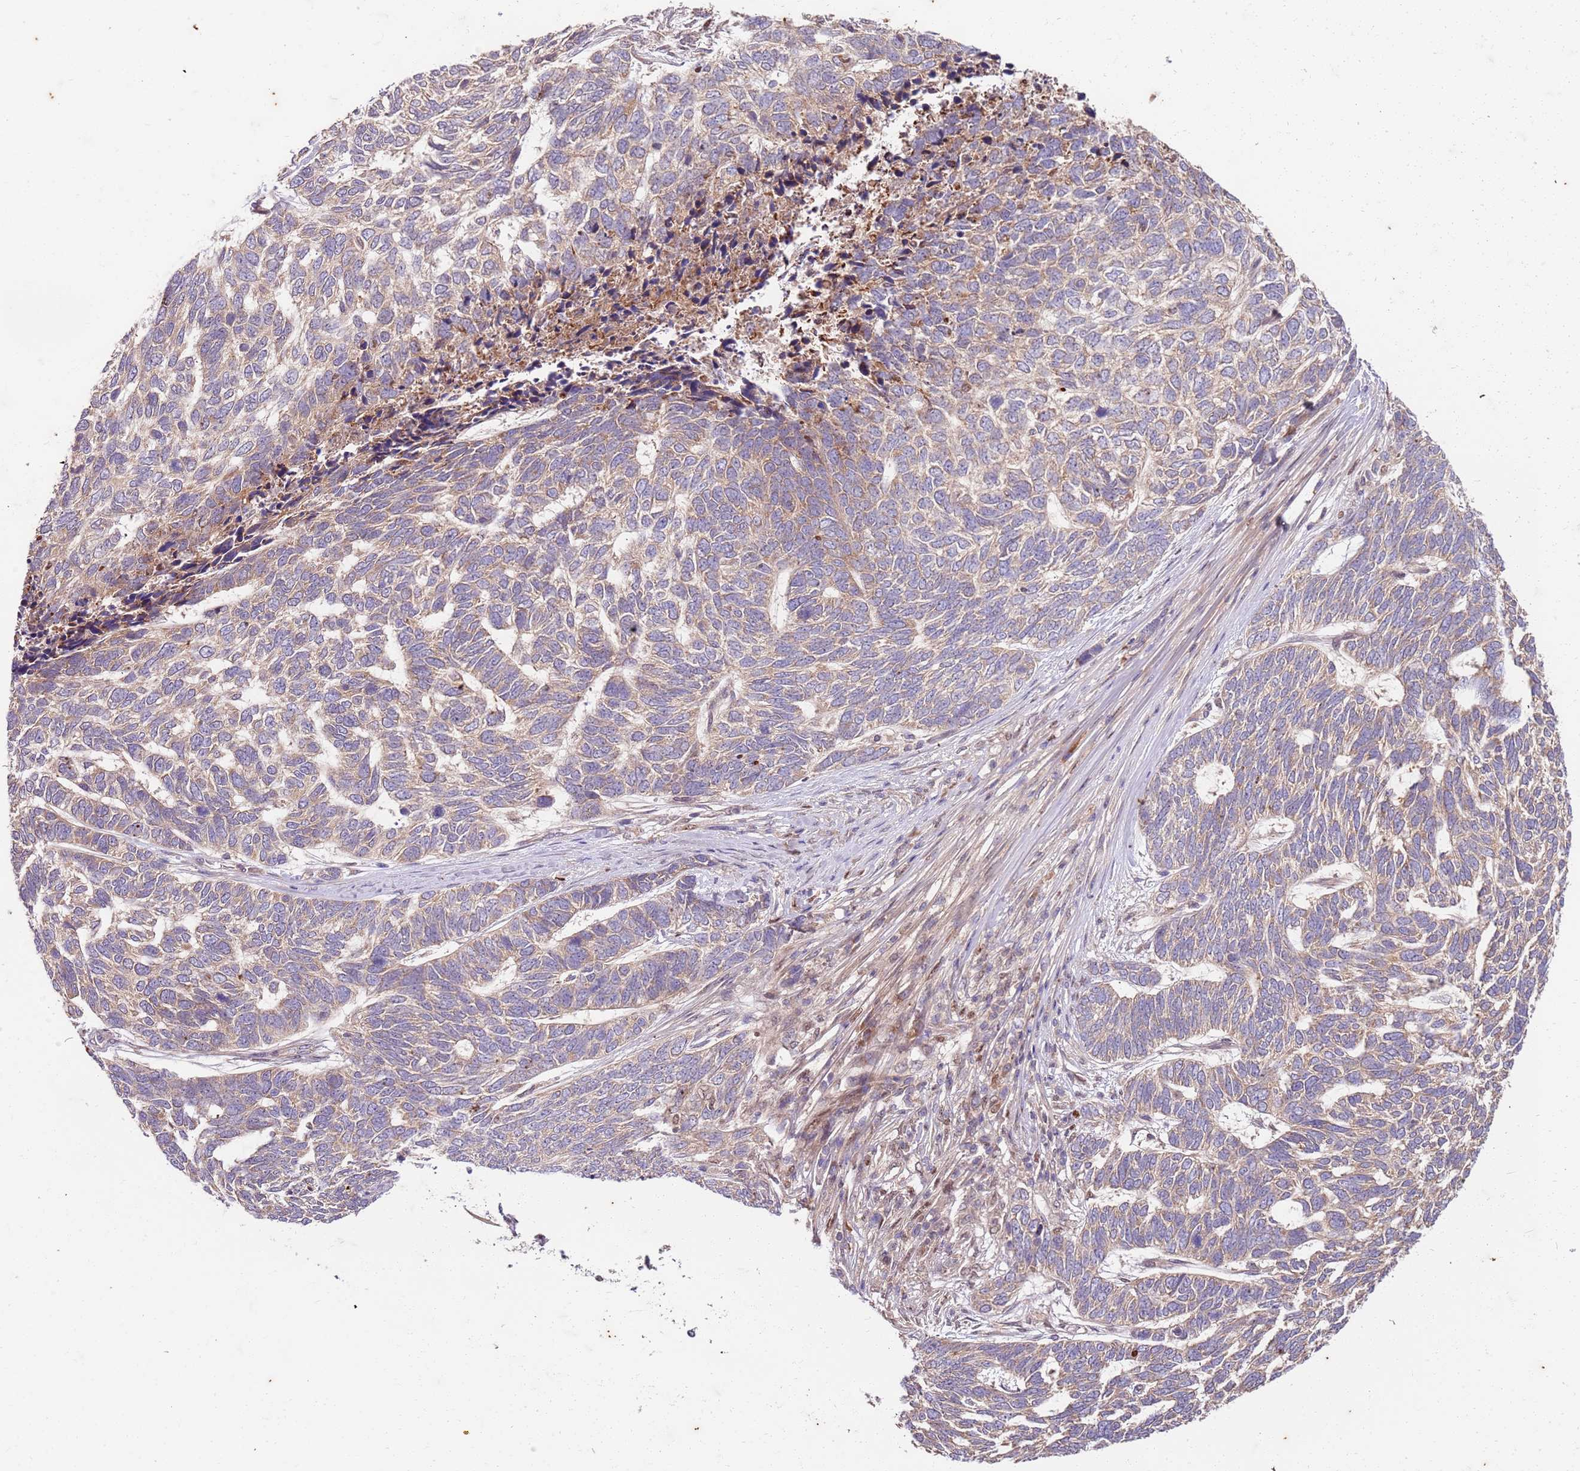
{"staining": {"intensity": "weak", "quantity": "25%-75%", "location": "cytoplasmic/membranous"}, "tissue": "skin cancer", "cell_type": "Tumor cells", "image_type": "cancer", "snomed": [{"axis": "morphology", "description": "Basal cell carcinoma"}, {"axis": "topography", "description": "Skin"}], "caption": "The immunohistochemical stain highlights weak cytoplasmic/membranous staining in tumor cells of skin basal cell carcinoma tissue. (DAB (3,3'-diaminobenzidine) IHC with brightfield microscopy, high magnification).", "gene": "OSBP", "patient": {"sex": "female", "age": 65}}